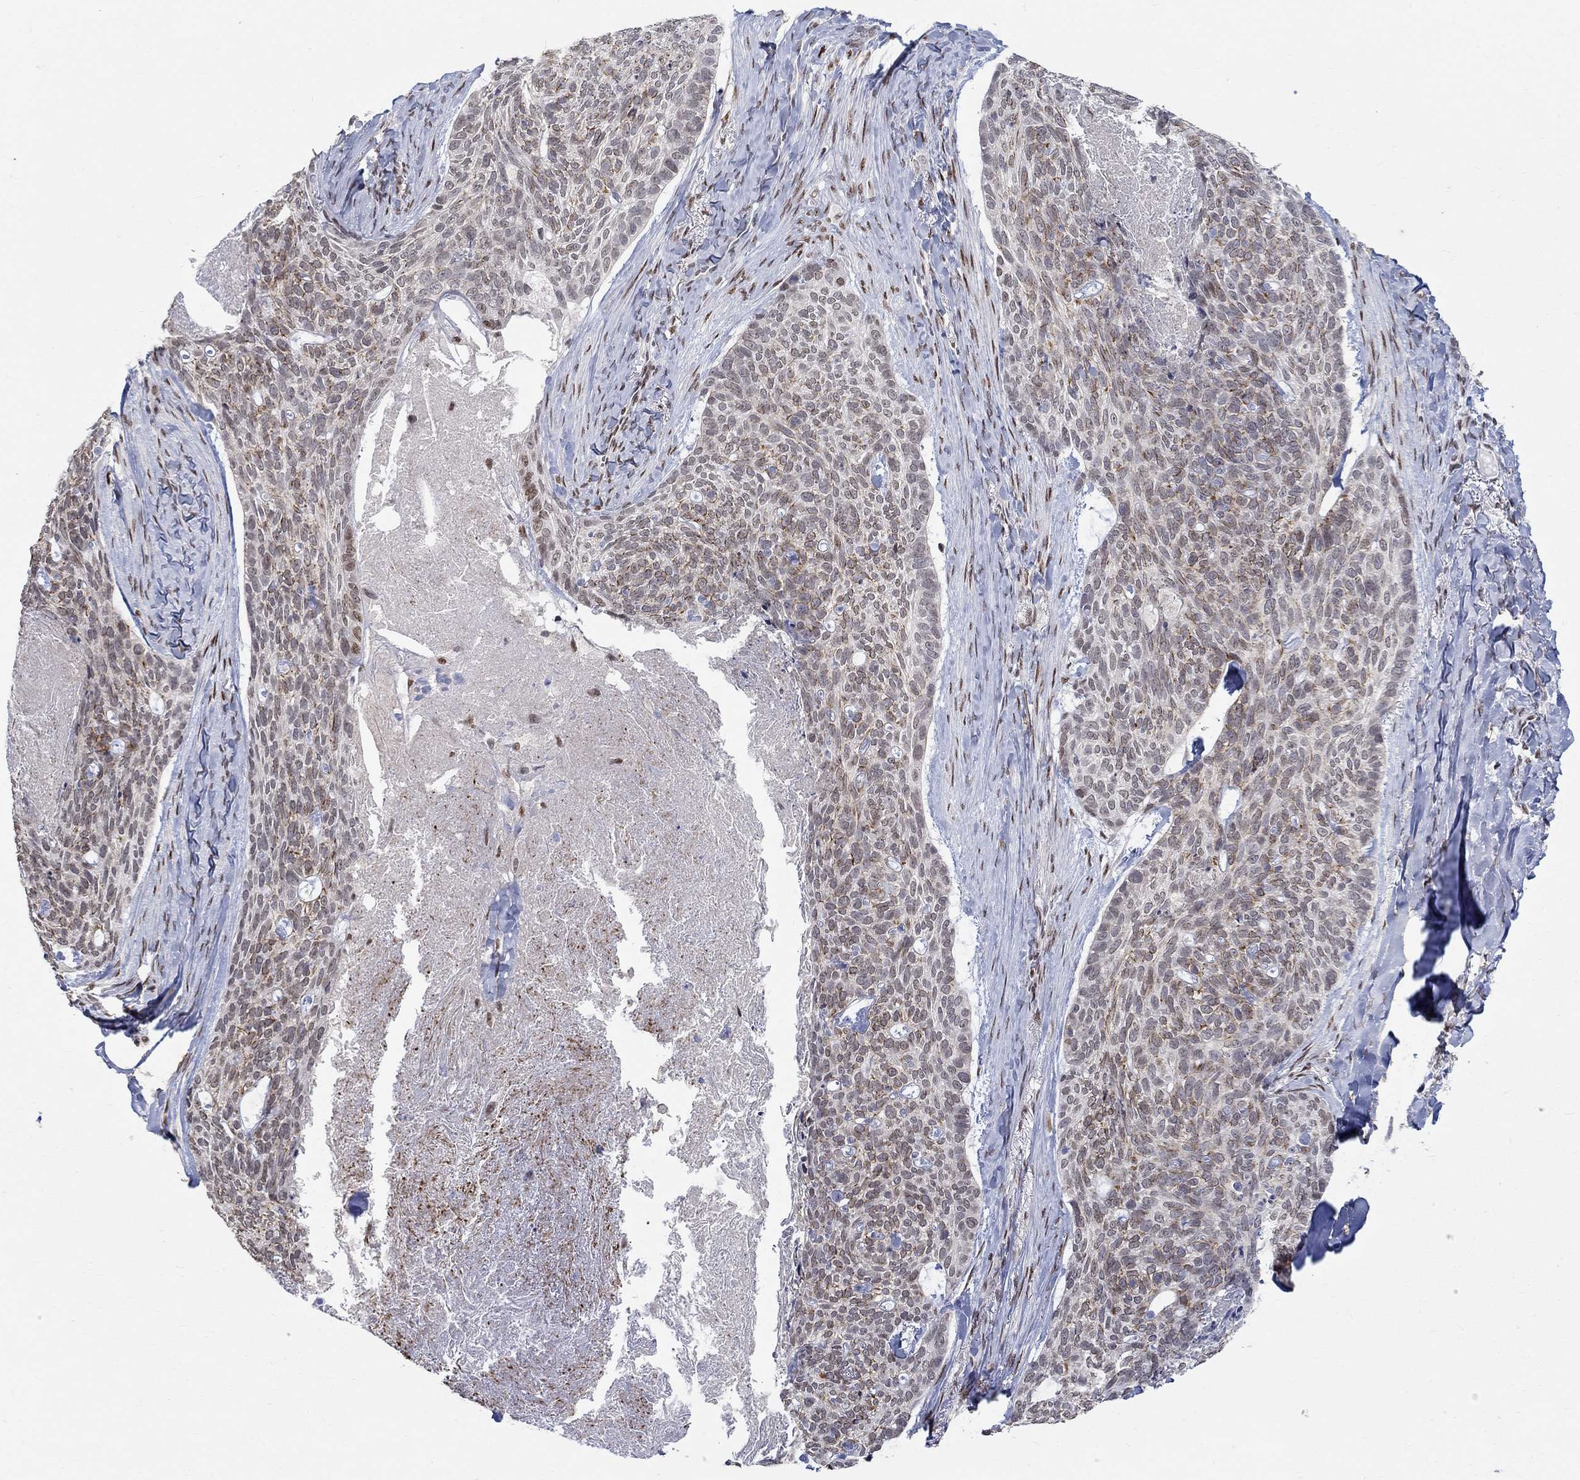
{"staining": {"intensity": "moderate", "quantity": "<25%", "location": "cytoplasmic/membranous,nuclear"}, "tissue": "skin cancer", "cell_type": "Tumor cells", "image_type": "cancer", "snomed": [{"axis": "morphology", "description": "Basal cell carcinoma"}, {"axis": "topography", "description": "Skin"}], "caption": "Skin basal cell carcinoma stained with DAB IHC exhibits low levels of moderate cytoplasmic/membranous and nuclear expression in about <25% of tumor cells.", "gene": "KLF12", "patient": {"sex": "female", "age": 69}}